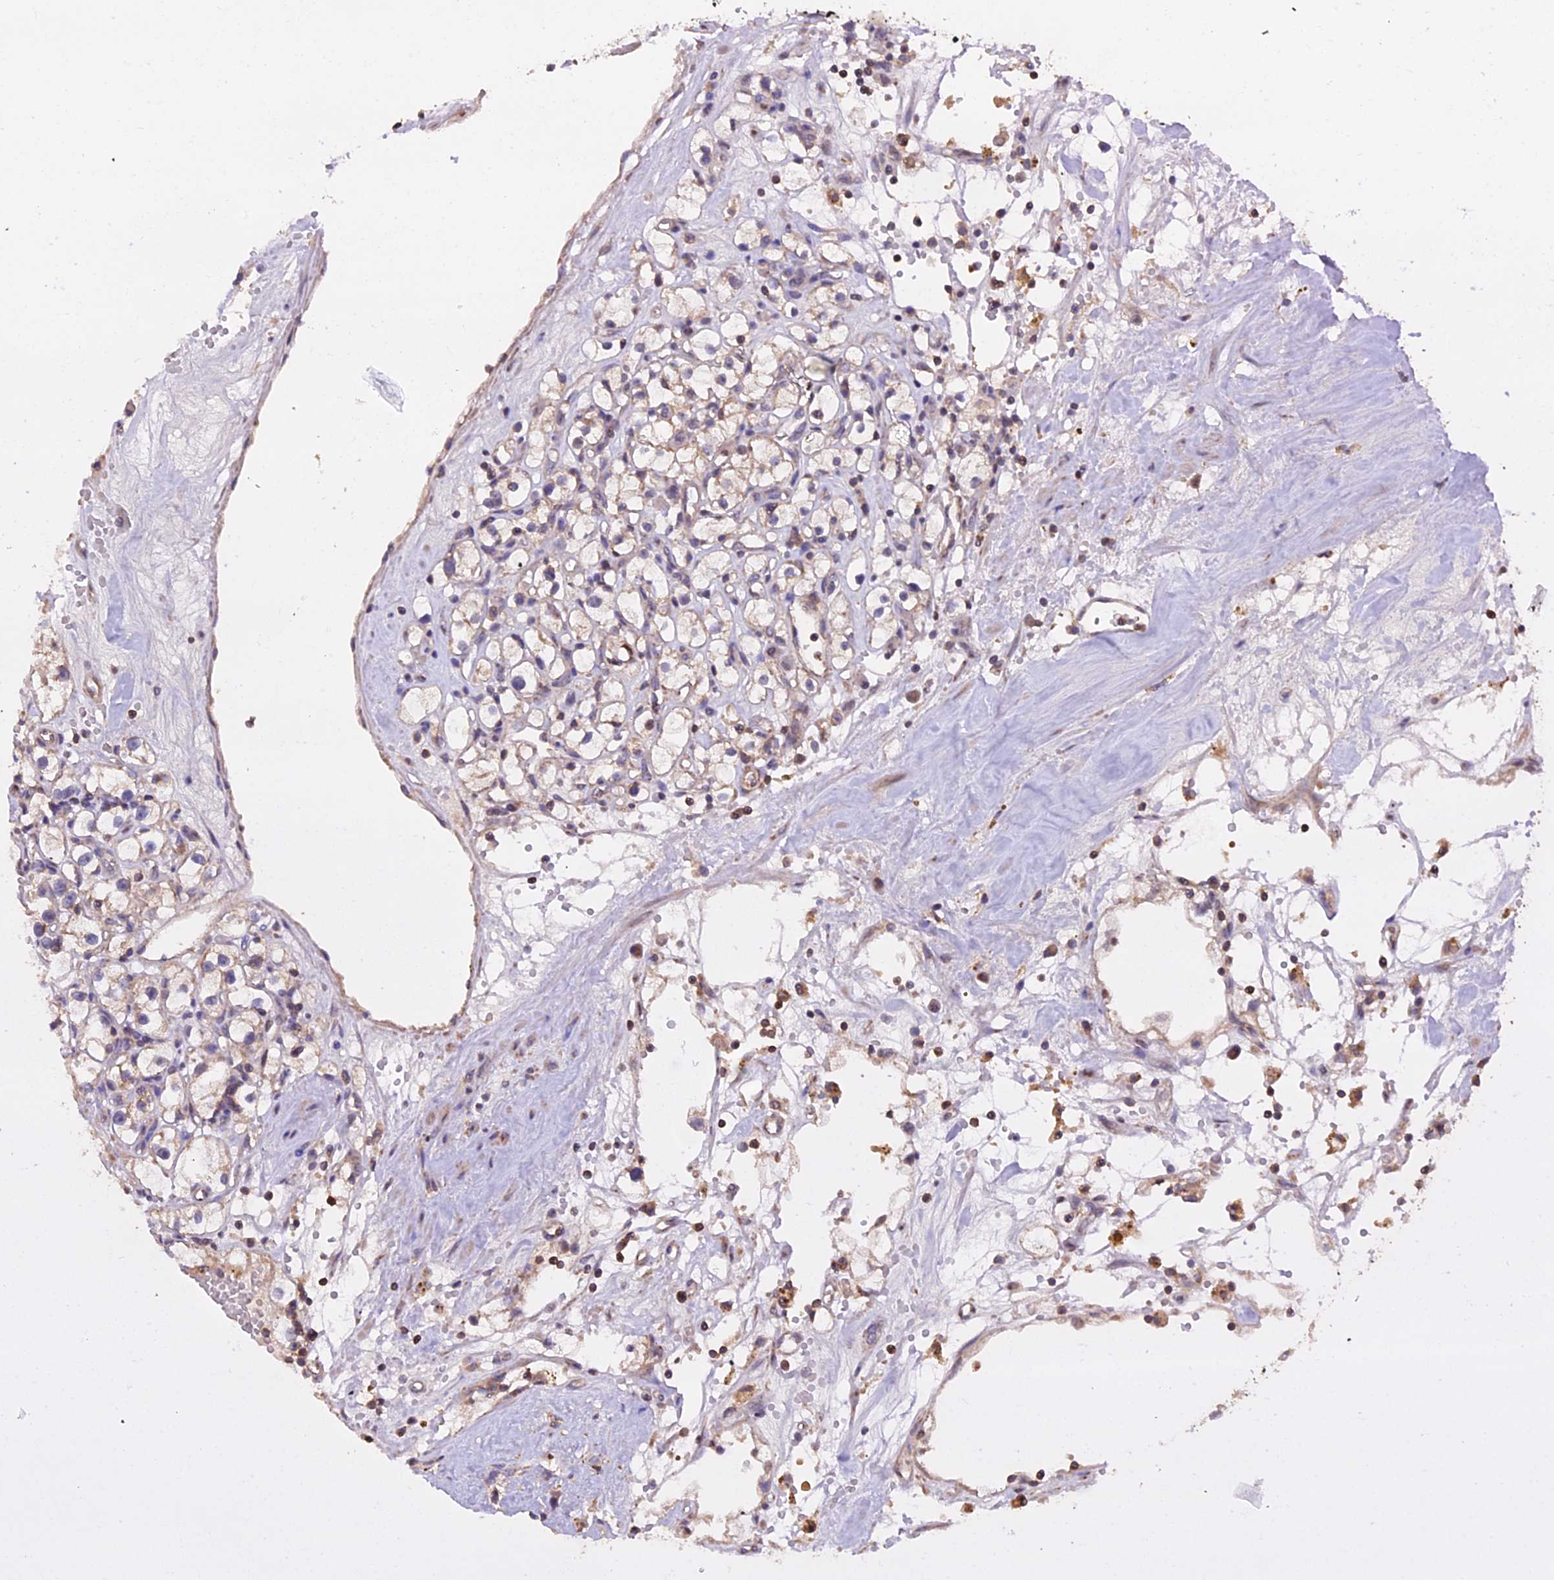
{"staining": {"intensity": "weak", "quantity": "25%-75%", "location": "cytoplasmic/membranous"}, "tissue": "renal cancer", "cell_type": "Tumor cells", "image_type": "cancer", "snomed": [{"axis": "morphology", "description": "Adenocarcinoma, NOS"}, {"axis": "topography", "description": "Kidney"}], "caption": "Immunohistochemical staining of human adenocarcinoma (renal) reveals low levels of weak cytoplasmic/membranous expression in about 25%-75% of tumor cells.", "gene": "PKD2L2", "patient": {"sex": "male", "age": 56}}